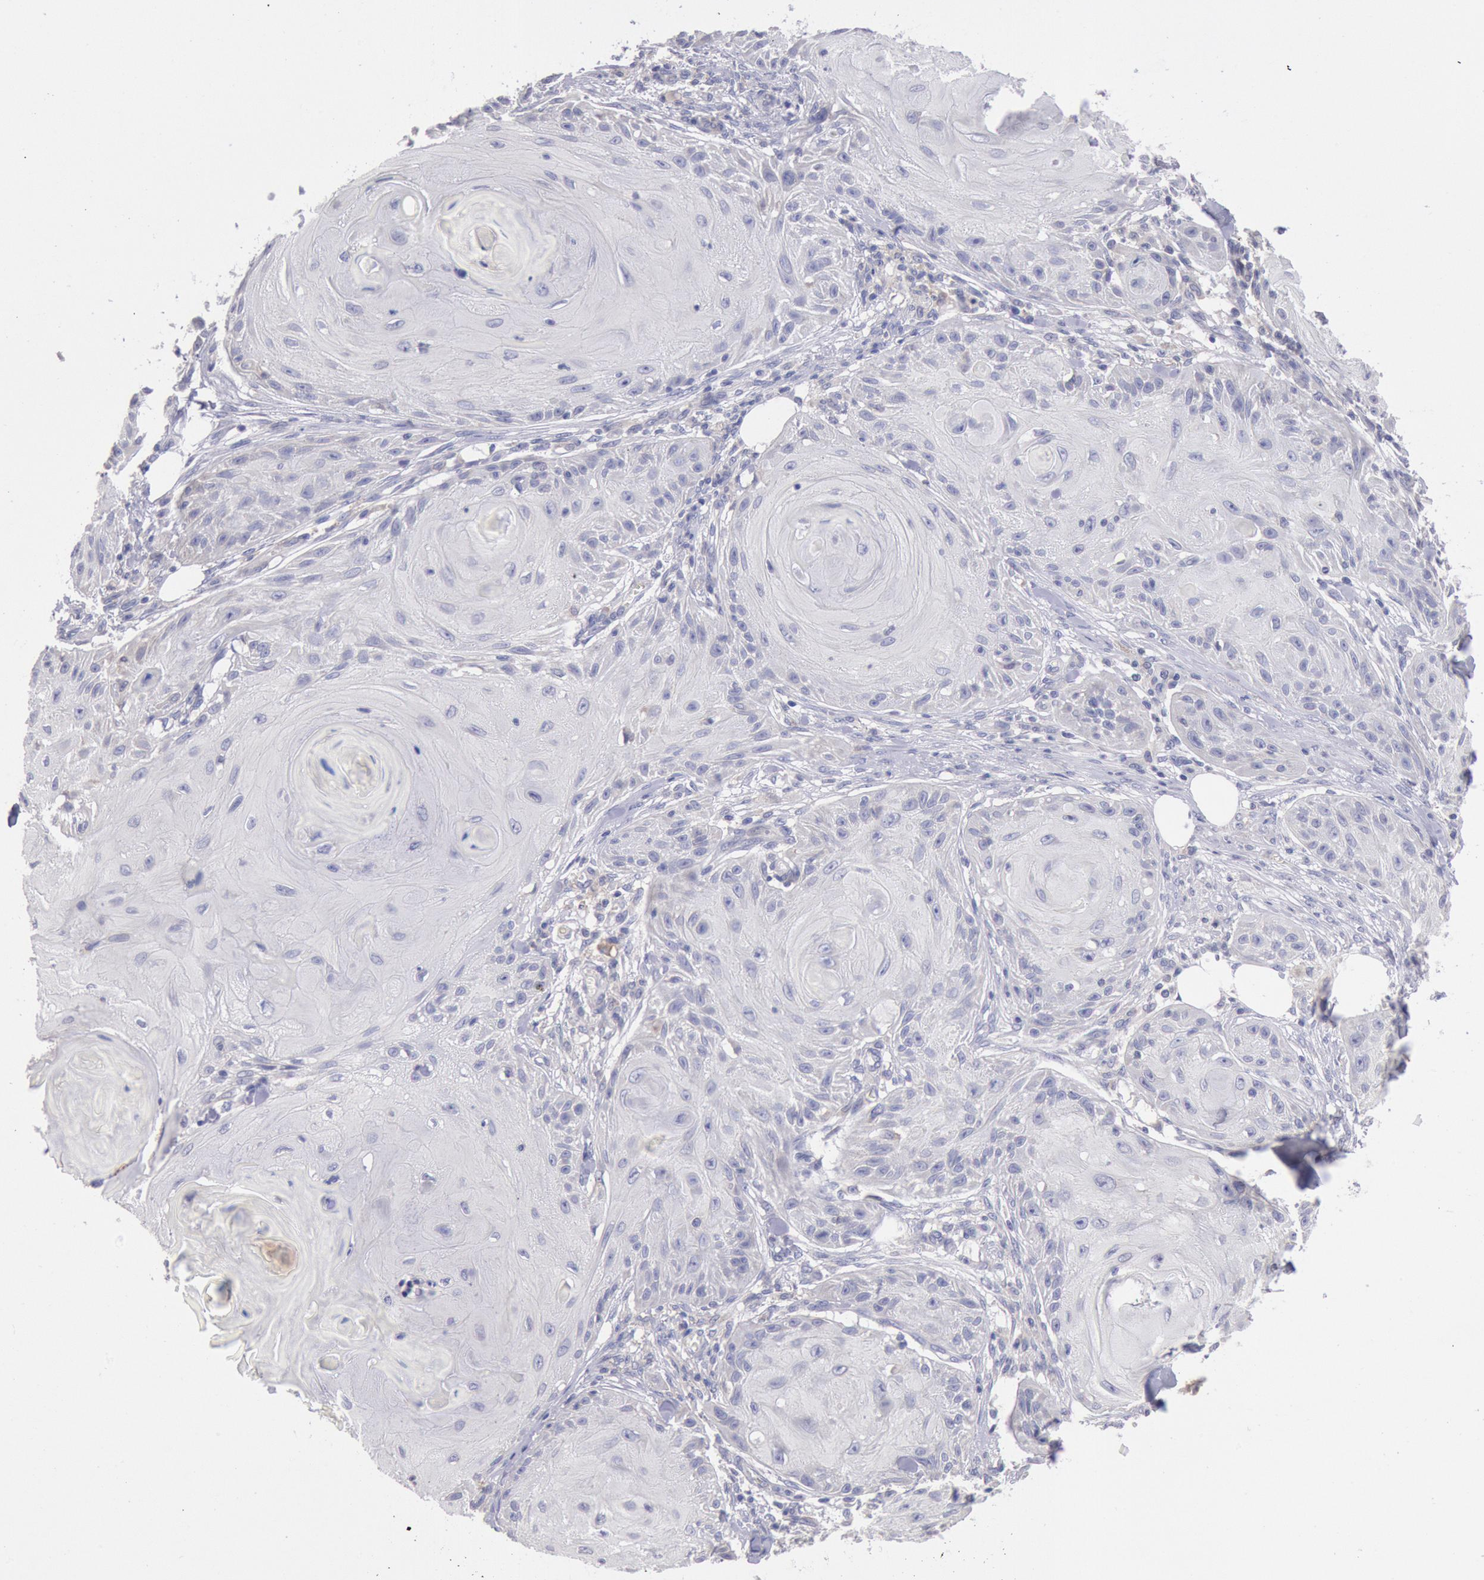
{"staining": {"intensity": "negative", "quantity": "none", "location": "none"}, "tissue": "skin cancer", "cell_type": "Tumor cells", "image_type": "cancer", "snomed": [{"axis": "morphology", "description": "Squamous cell carcinoma, NOS"}, {"axis": "topography", "description": "Skin"}], "caption": "This is an IHC image of human skin cancer (squamous cell carcinoma). There is no positivity in tumor cells.", "gene": "GAL3ST1", "patient": {"sex": "female", "age": 88}}